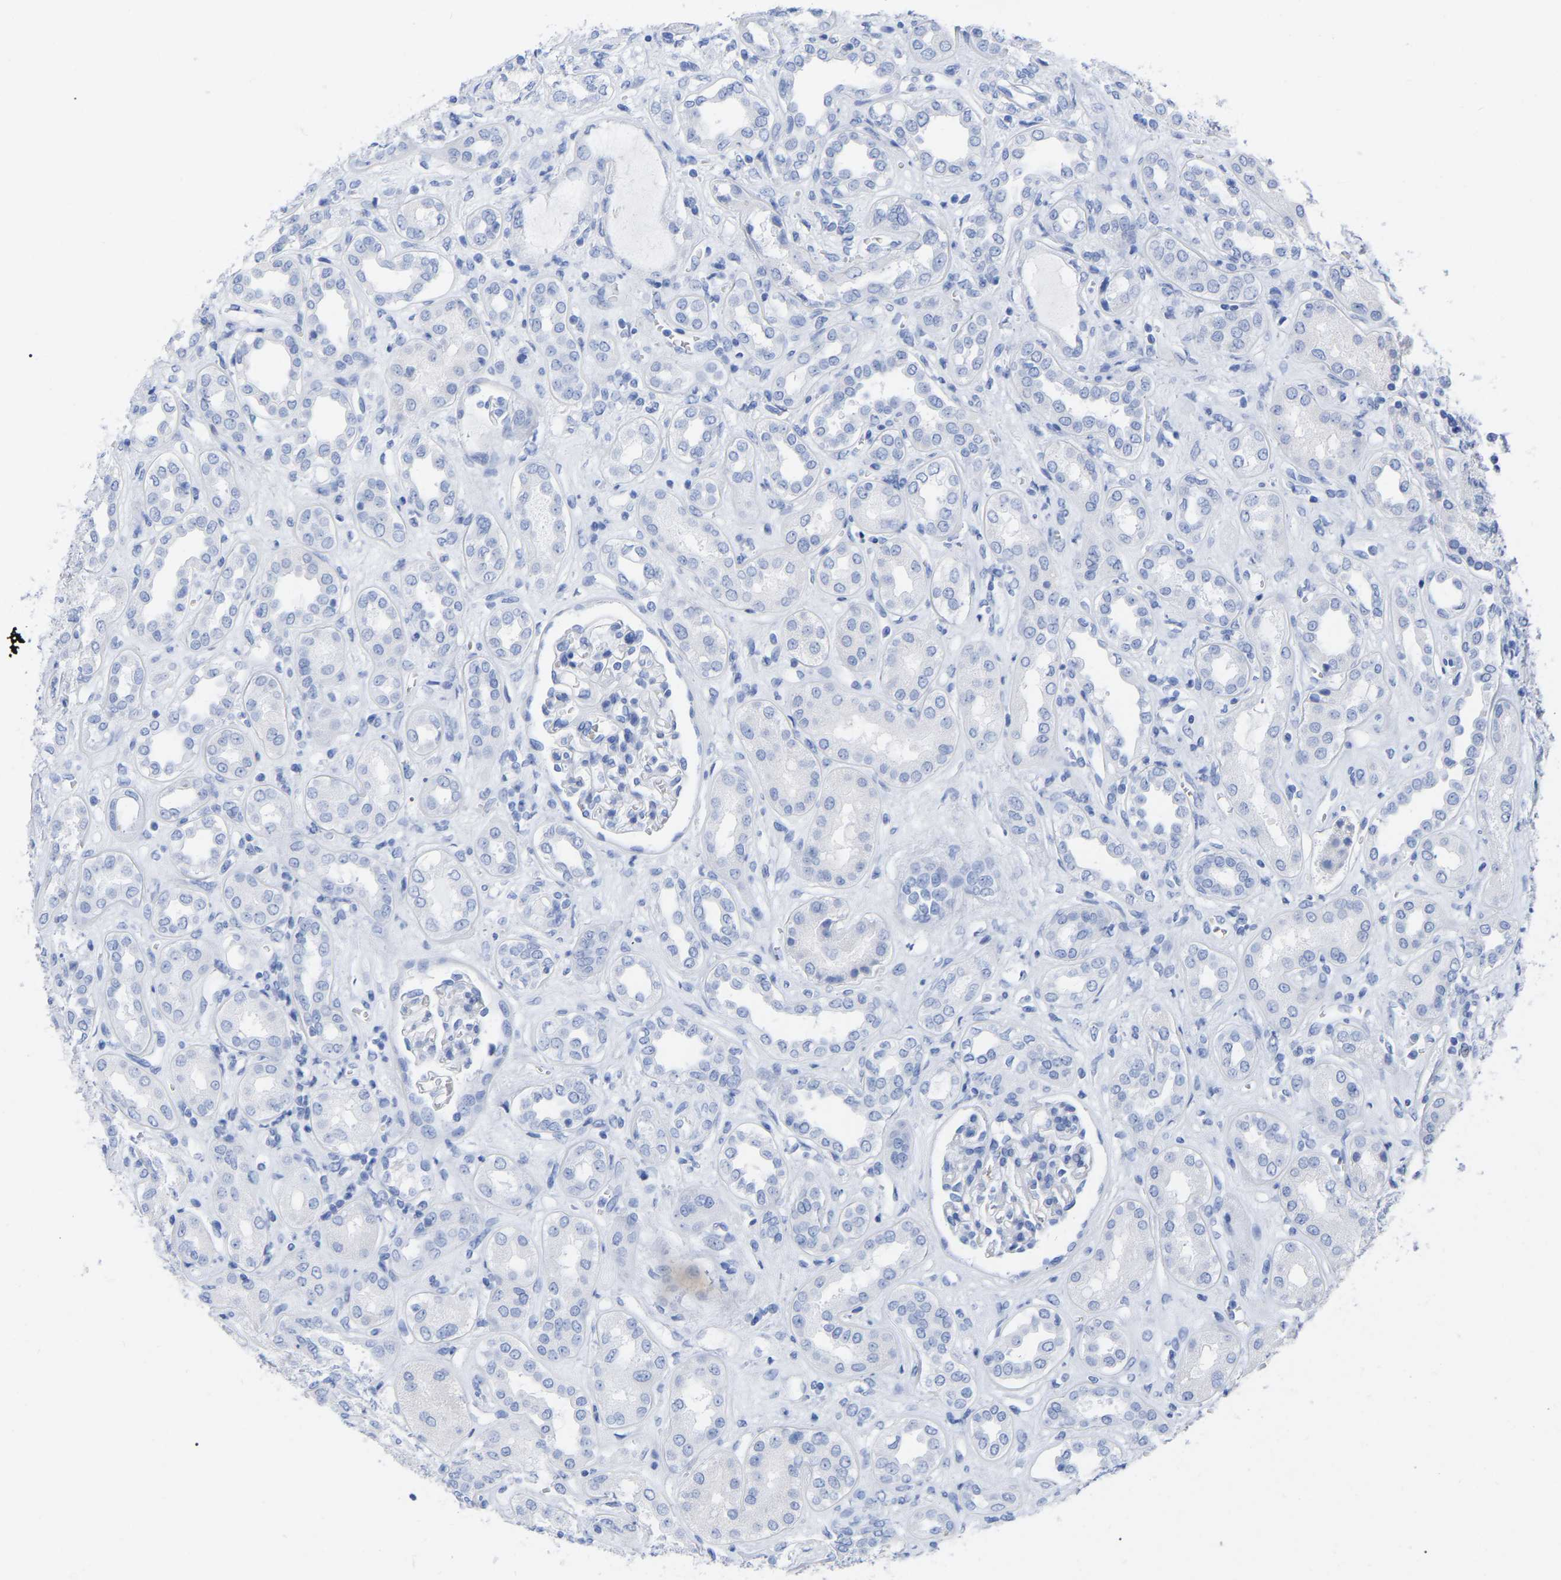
{"staining": {"intensity": "negative", "quantity": "none", "location": "none"}, "tissue": "kidney", "cell_type": "Cells in glomeruli", "image_type": "normal", "snomed": [{"axis": "morphology", "description": "Normal tissue, NOS"}, {"axis": "topography", "description": "Kidney"}], "caption": "Immunohistochemistry of unremarkable human kidney exhibits no expression in cells in glomeruli. The staining is performed using DAB brown chromogen with nuclei counter-stained in using hematoxylin.", "gene": "HAPLN1", "patient": {"sex": "male", "age": 59}}